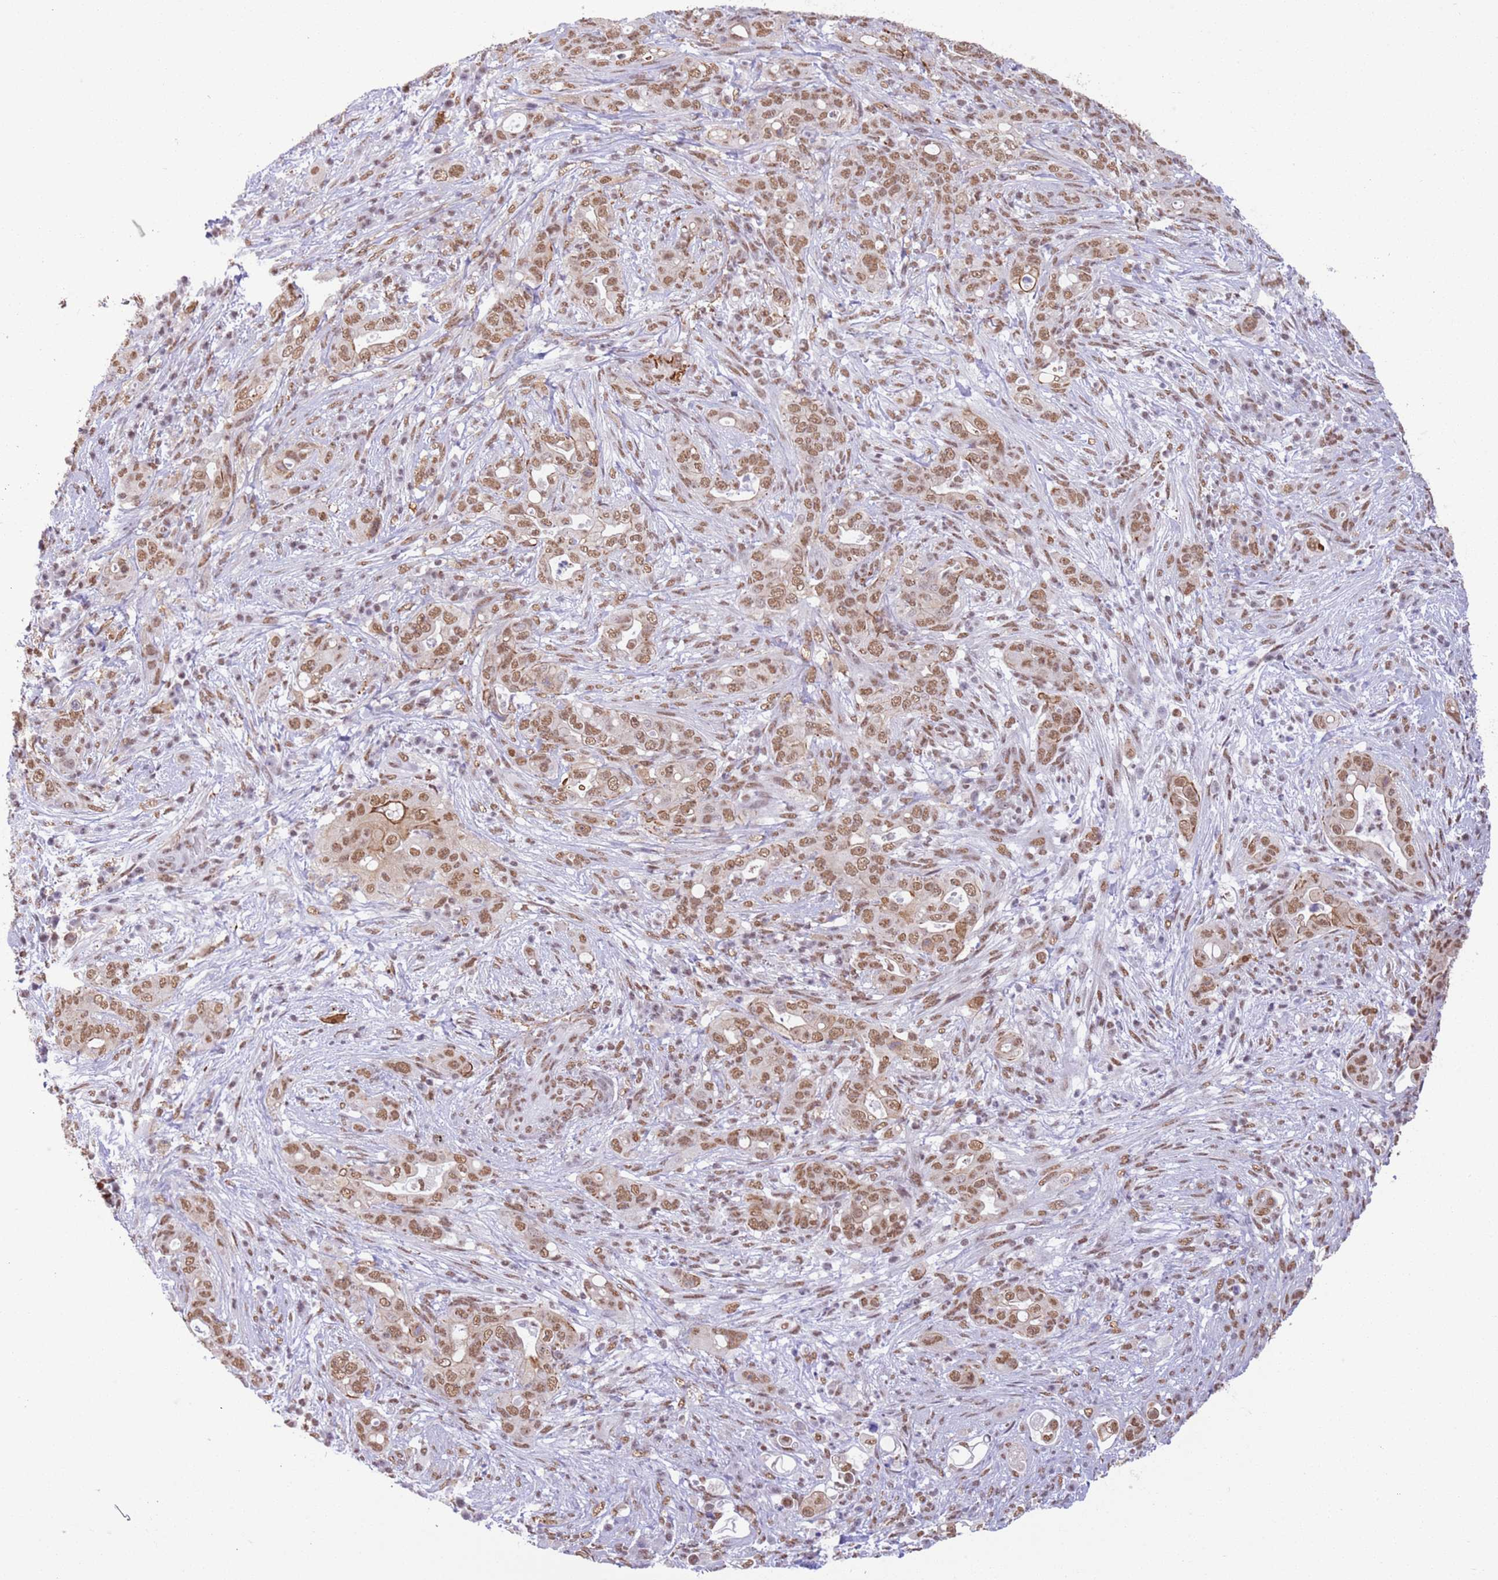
{"staining": {"intensity": "moderate", "quantity": ">75%", "location": "nuclear"}, "tissue": "pancreatic cancer", "cell_type": "Tumor cells", "image_type": "cancer", "snomed": [{"axis": "morphology", "description": "Normal tissue, NOS"}, {"axis": "morphology", "description": "Adenocarcinoma, NOS"}, {"axis": "topography", "description": "Lymph node"}, {"axis": "topography", "description": "Pancreas"}], "caption": "Immunohistochemistry (IHC) micrograph of adenocarcinoma (pancreatic) stained for a protein (brown), which reveals medium levels of moderate nuclear positivity in about >75% of tumor cells.", "gene": "TRIM32", "patient": {"sex": "female", "age": 67}}